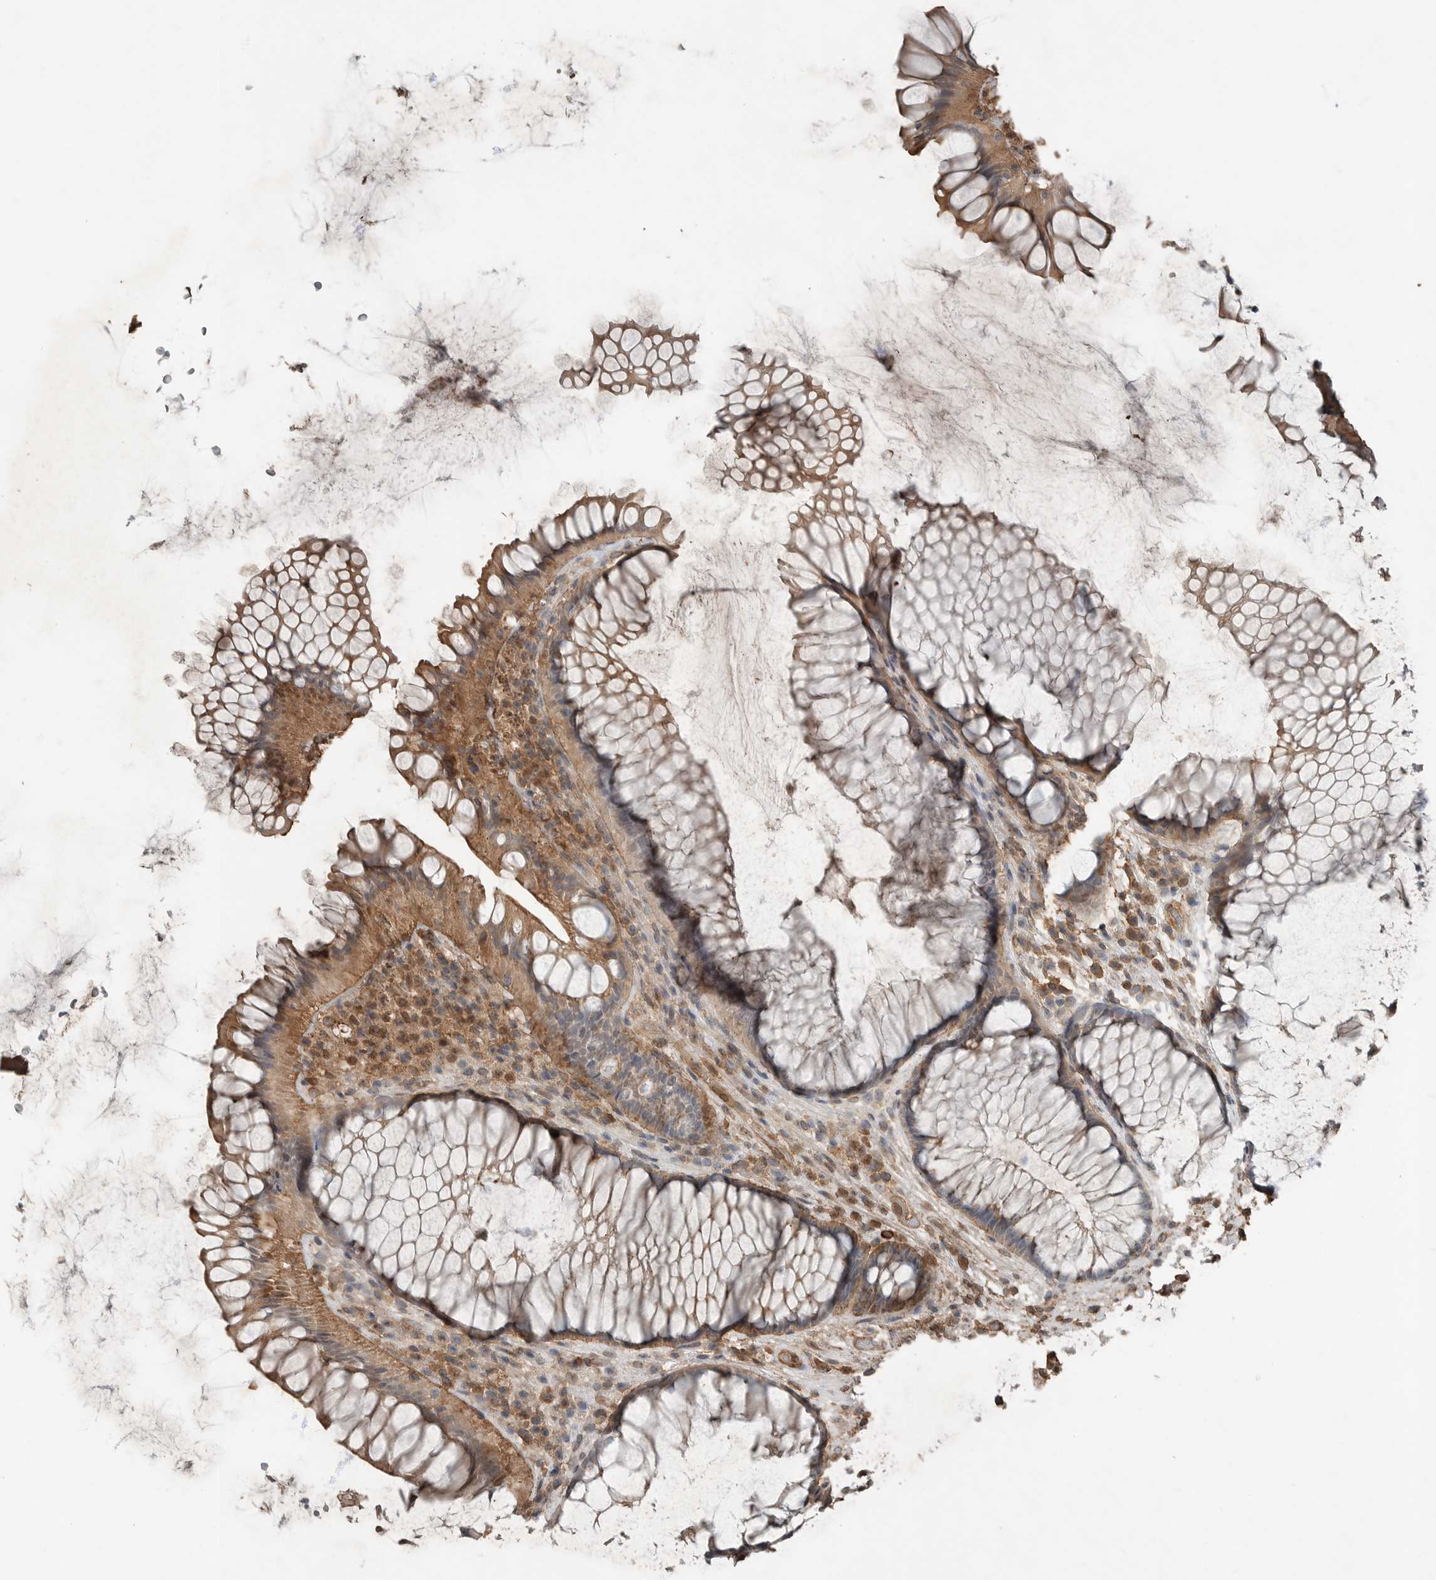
{"staining": {"intensity": "moderate", "quantity": ">75%", "location": "cytoplasmic/membranous,nuclear"}, "tissue": "rectum", "cell_type": "Glandular cells", "image_type": "normal", "snomed": [{"axis": "morphology", "description": "Normal tissue, NOS"}, {"axis": "topography", "description": "Rectum"}], "caption": "A histopathology image of human rectum stained for a protein demonstrates moderate cytoplasmic/membranous,nuclear brown staining in glandular cells.", "gene": "BLZF1", "patient": {"sex": "male", "age": 51}}